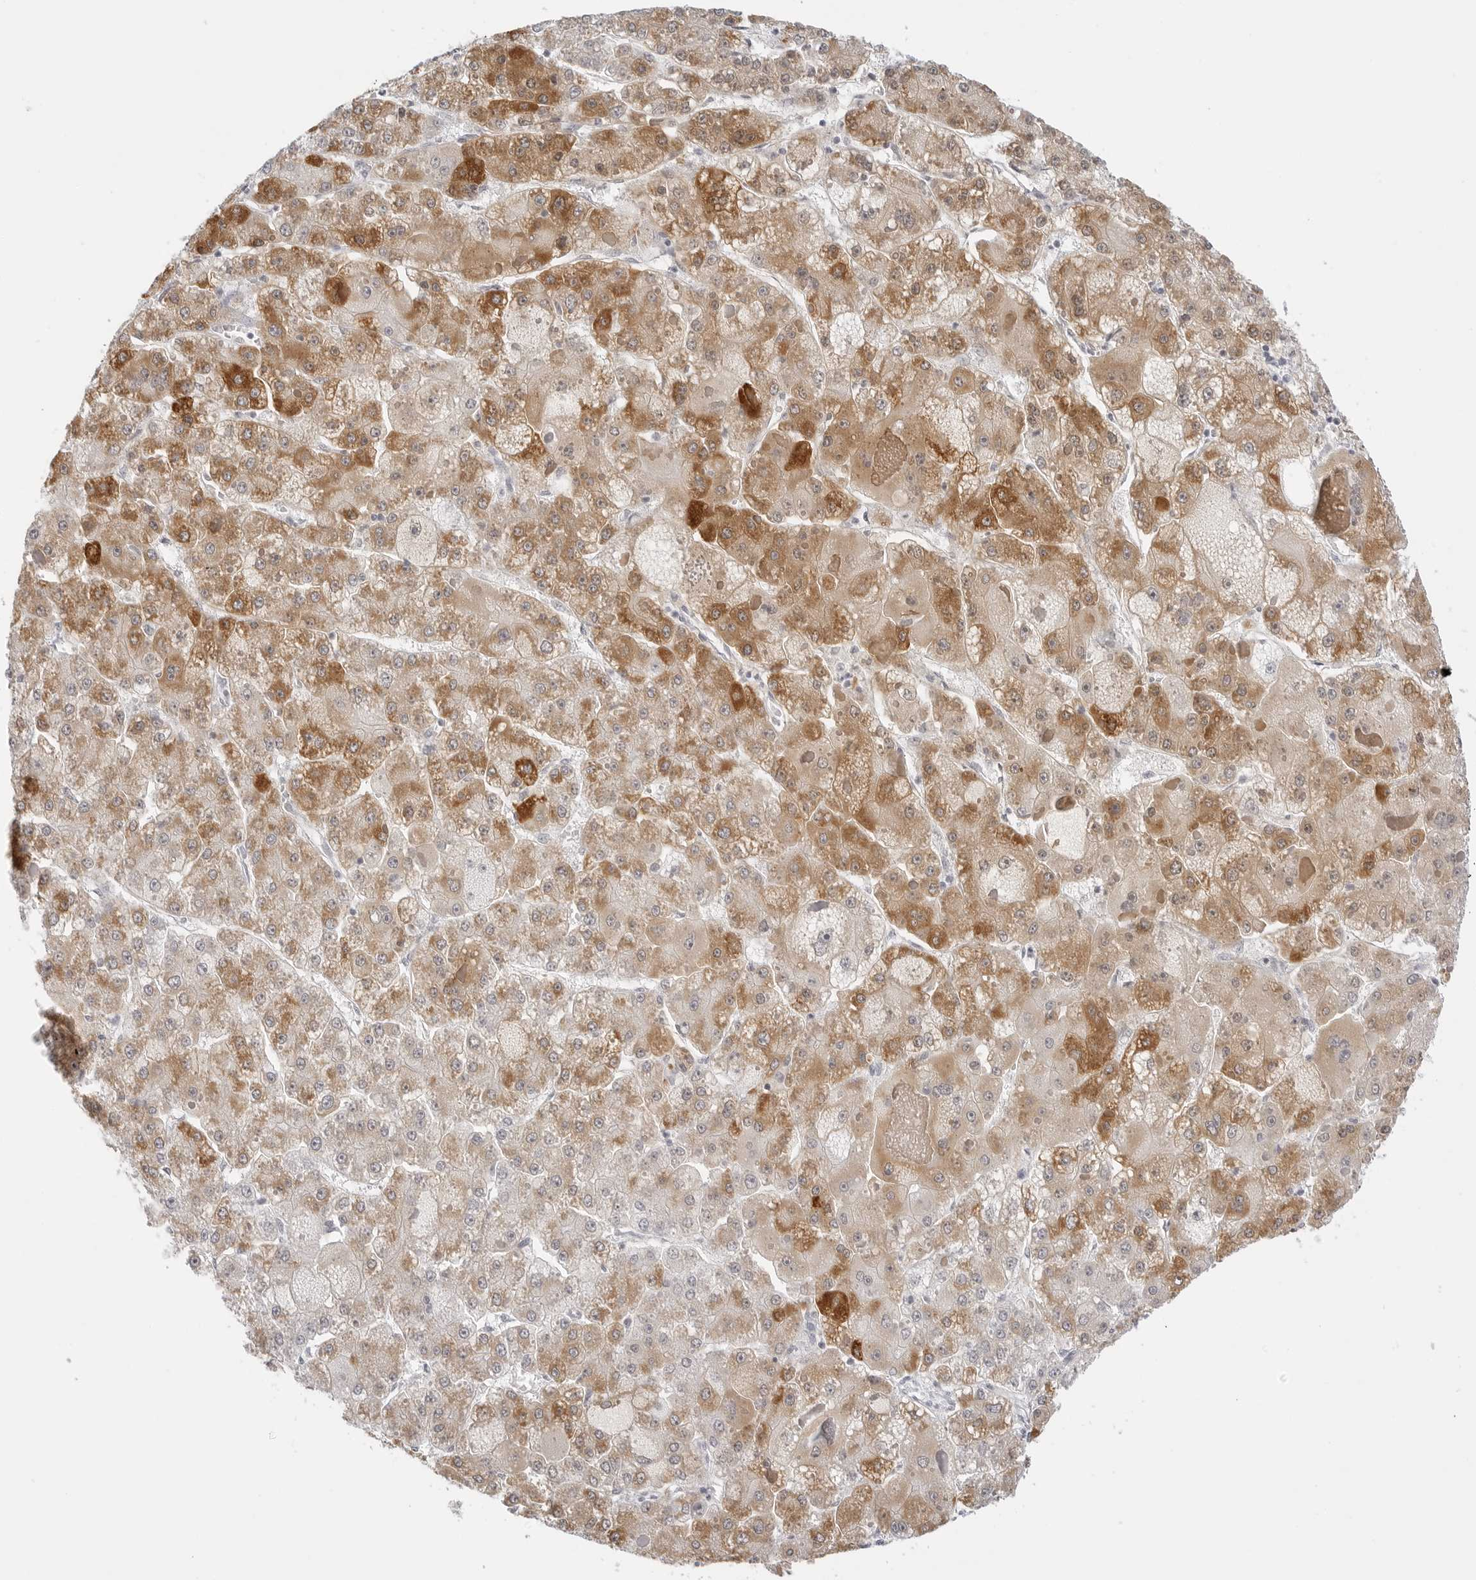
{"staining": {"intensity": "moderate", "quantity": ">75%", "location": "cytoplasmic/membranous"}, "tissue": "liver cancer", "cell_type": "Tumor cells", "image_type": "cancer", "snomed": [{"axis": "morphology", "description": "Carcinoma, Hepatocellular, NOS"}, {"axis": "topography", "description": "Liver"}], "caption": "Approximately >75% of tumor cells in human hepatocellular carcinoma (liver) display moderate cytoplasmic/membranous protein expression as visualized by brown immunohistochemical staining.", "gene": "HMGCS2", "patient": {"sex": "female", "age": 73}}